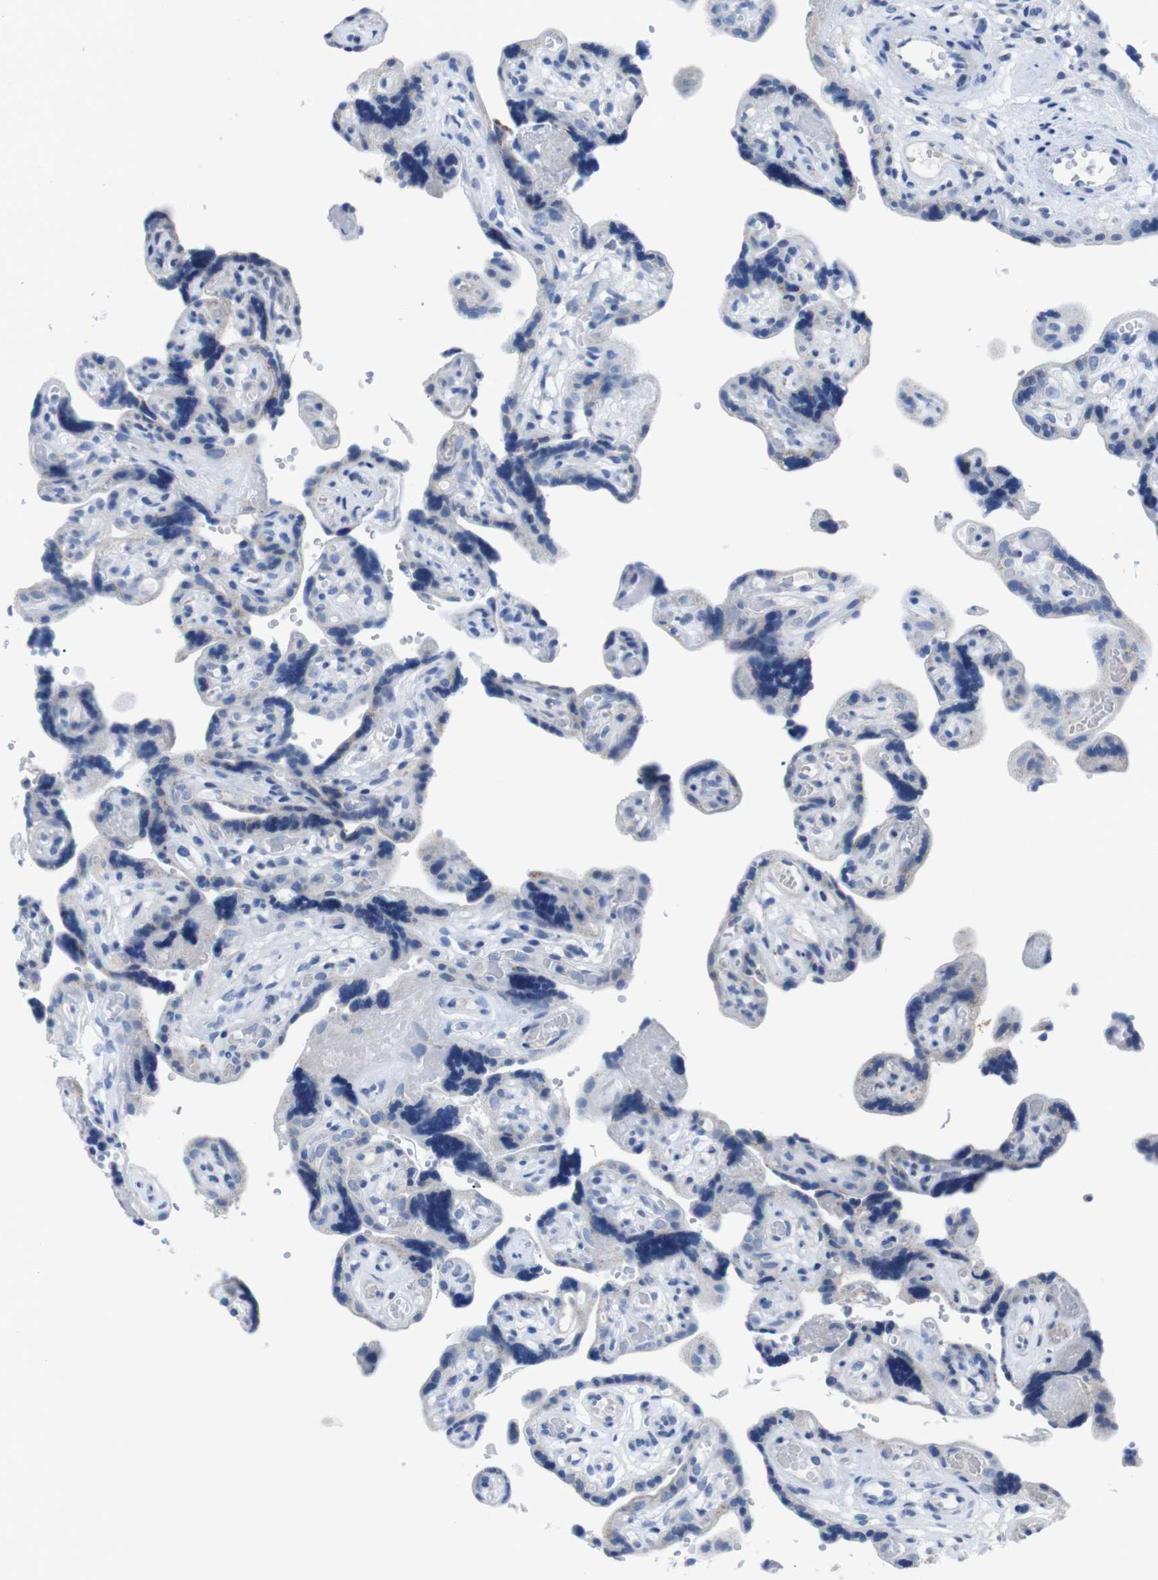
{"staining": {"intensity": "negative", "quantity": "none", "location": "none"}, "tissue": "placenta", "cell_type": "Decidual cells", "image_type": "normal", "snomed": [{"axis": "morphology", "description": "Normal tissue, NOS"}, {"axis": "topography", "description": "Placenta"}], "caption": "Immunohistochemistry of unremarkable placenta displays no positivity in decidual cells.", "gene": "IRF4", "patient": {"sex": "female", "age": 30}}